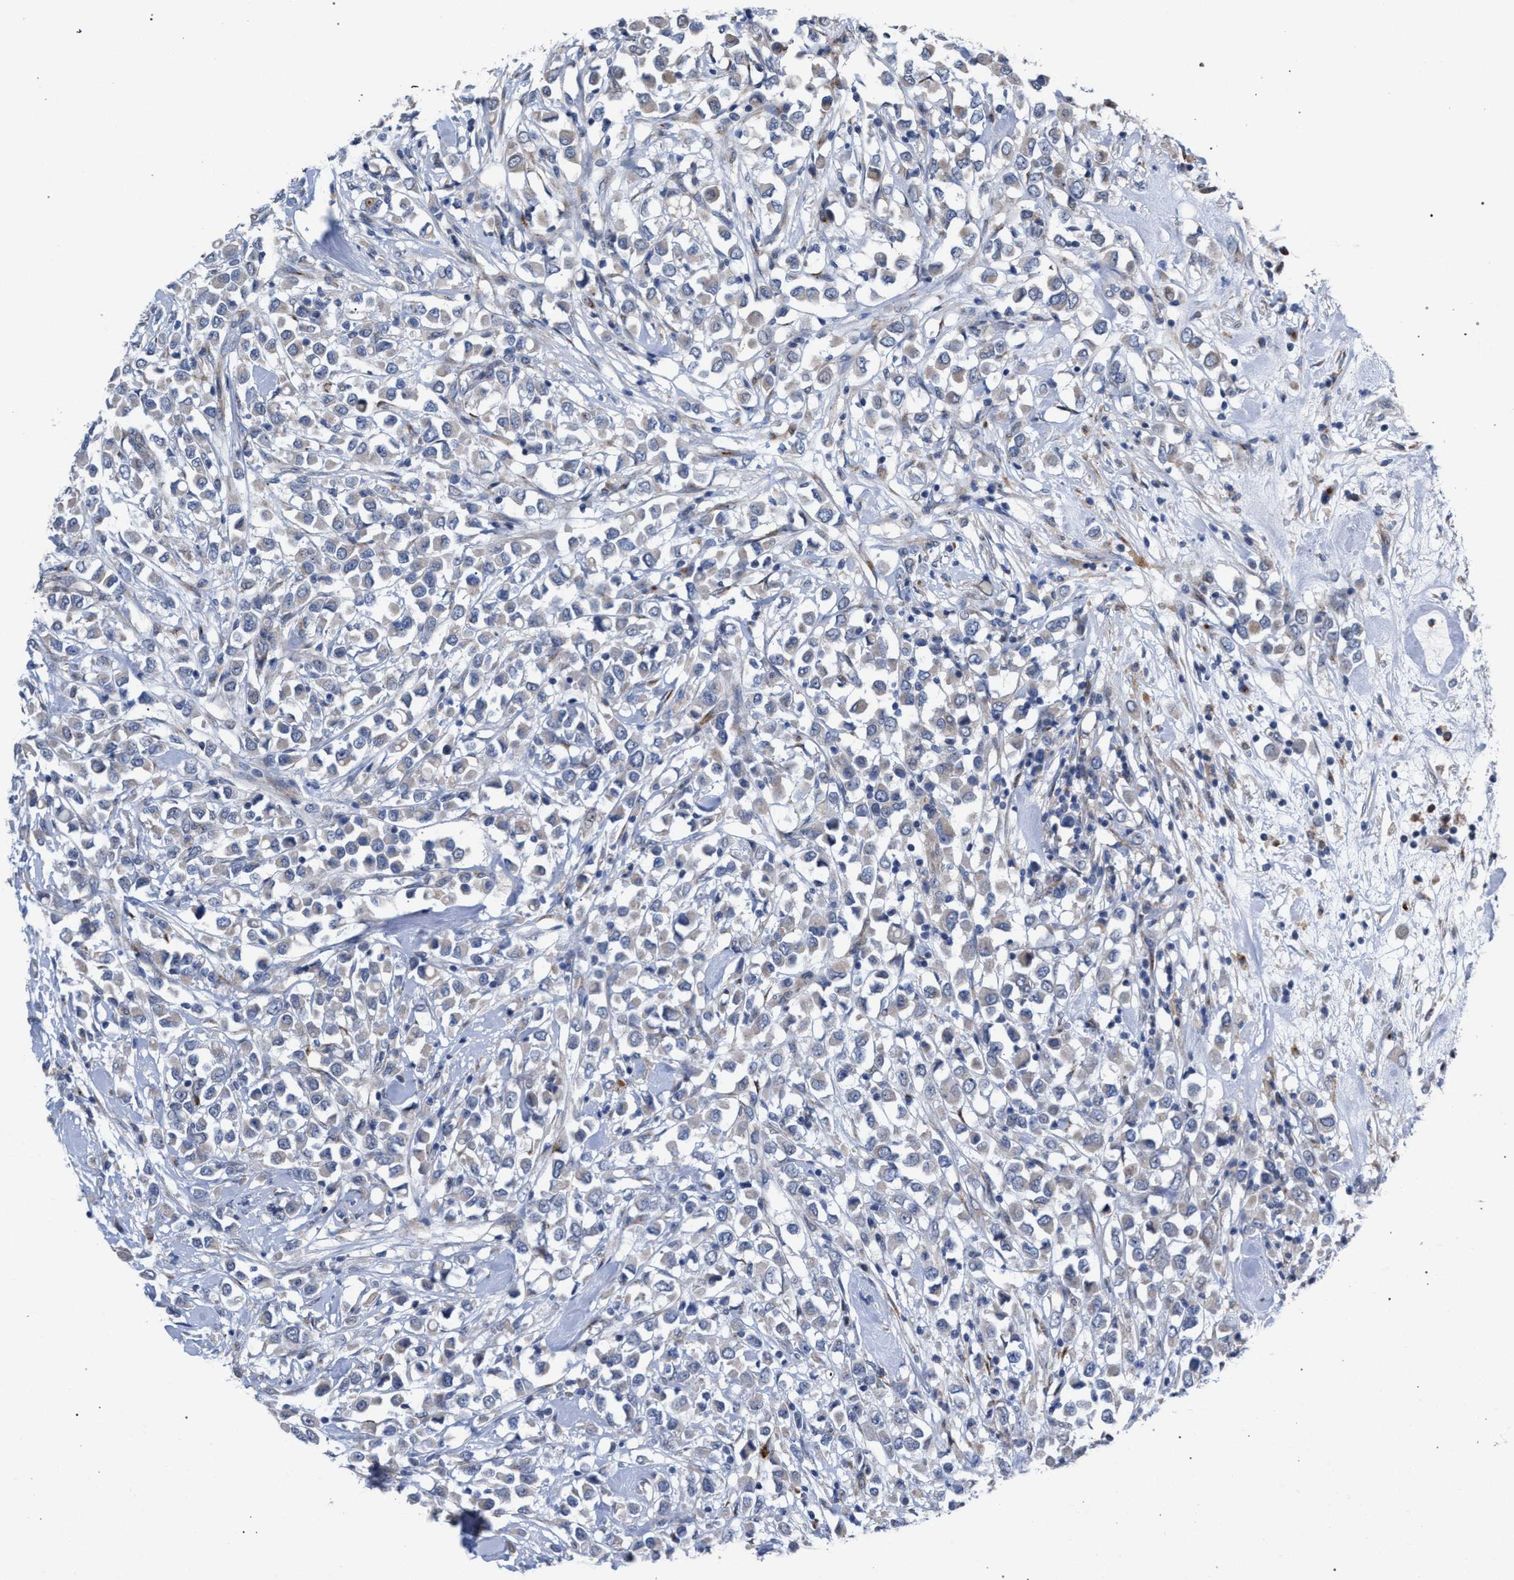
{"staining": {"intensity": "negative", "quantity": "none", "location": "none"}, "tissue": "breast cancer", "cell_type": "Tumor cells", "image_type": "cancer", "snomed": [{"axis": "morphology", "description": "Duct carcinoma"}, {"axis": "topography", "description": "Breast"}], "caption": "Immunohistochemical staining of human invasive ductal carcinoma (breast) displays no significant expression in tumor cells.", "gene": "RNF135", "patient": {"sex": "female", "age": 61}}